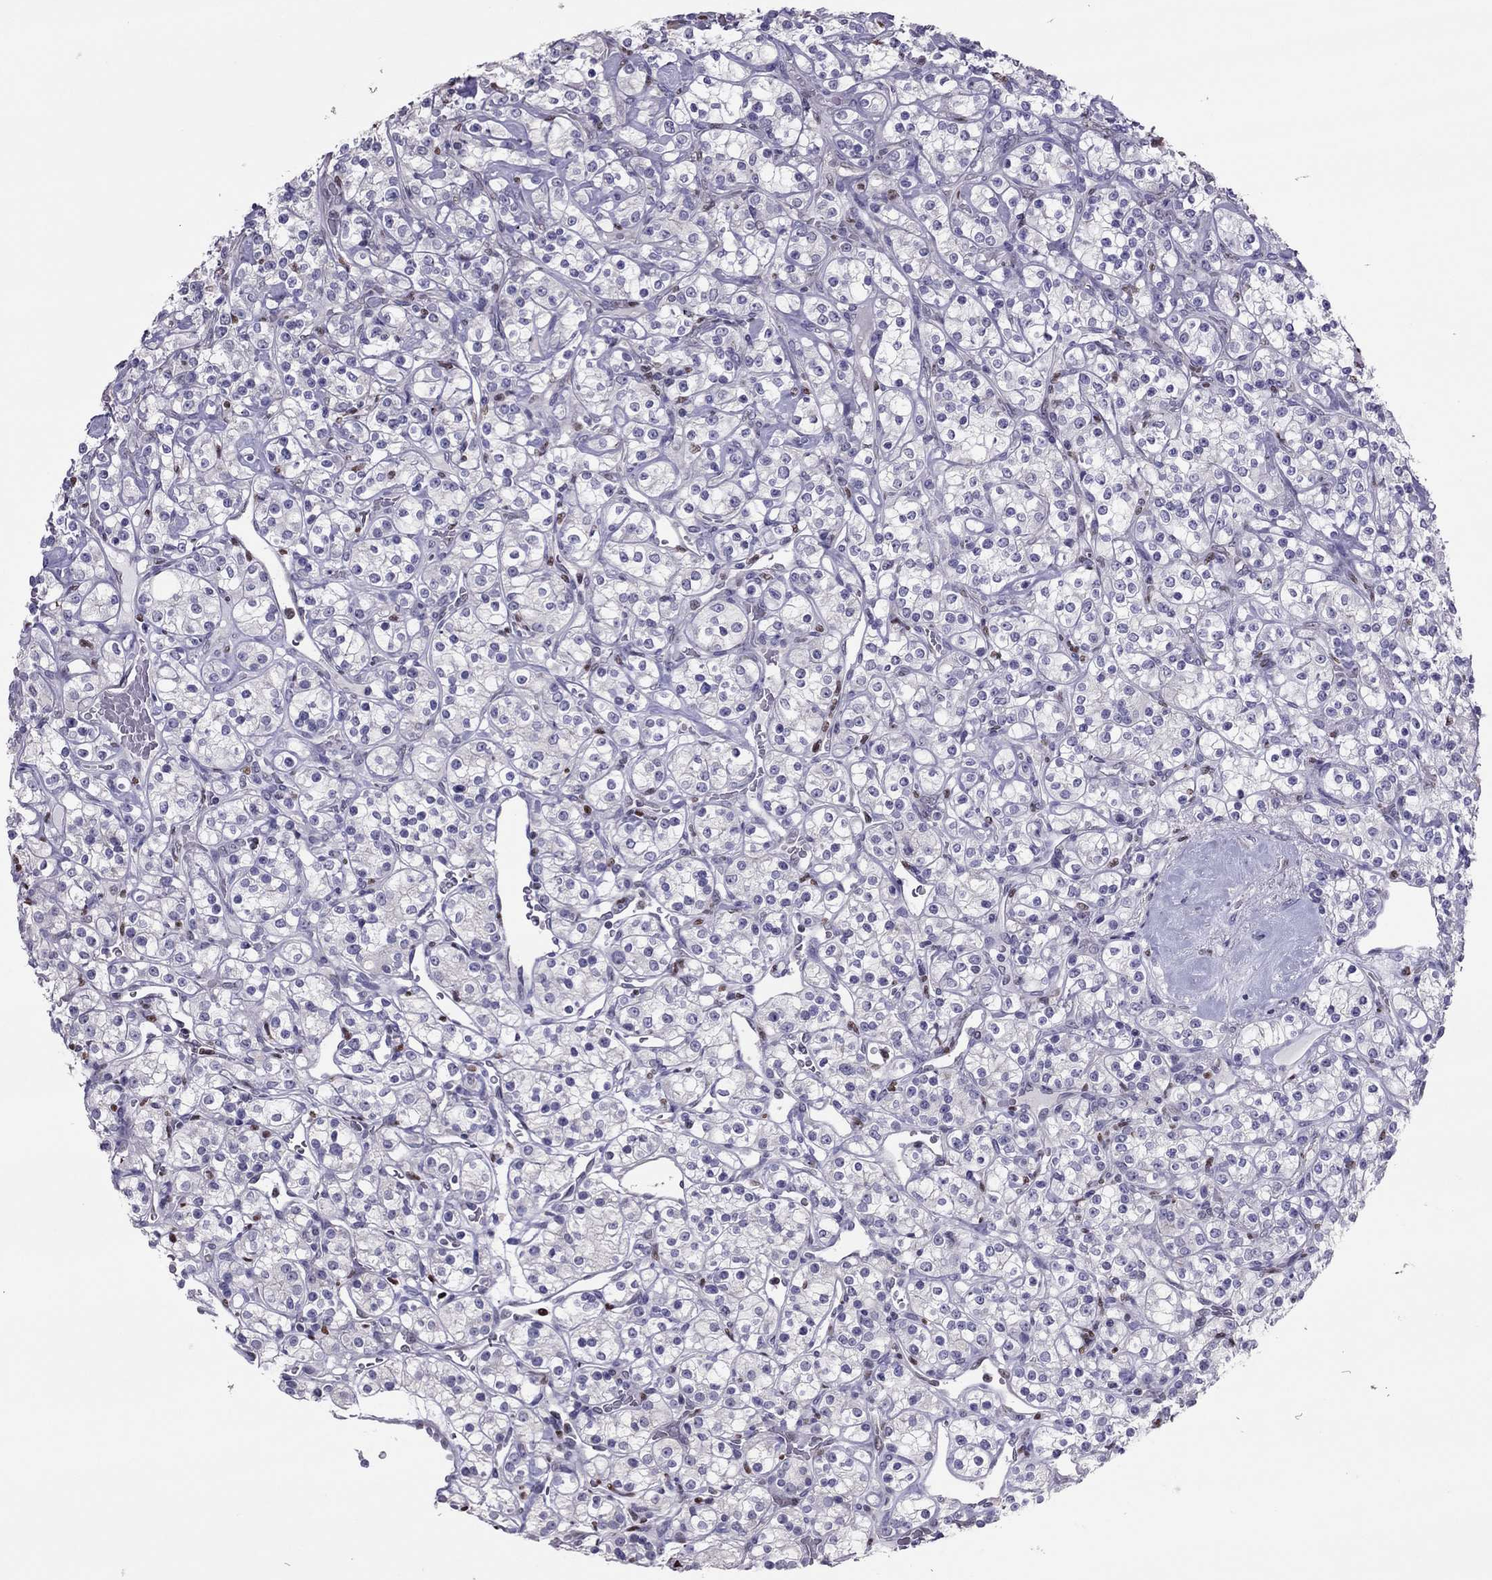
{"staining": {"intensity": "negative", "quantity": "none", "location": "none"}, "tissue": "renal cancer", "cell_type": "Tumor cells", "image_type": "cancer", "snomed": [{"axis": "morphology", "description": "Adenocarcinoma, NOS"}, {"axis": "topography", "description": "Kidney"}], "caption": "IHC micrograph of neoplastic tissue: human renal cancer stained with DAB (3,3'-diaminobenzidine) shows no significant protein staining in tumor cells.", "gene": "SPINT3", "patient": {"sex": "male", "age": 77}}